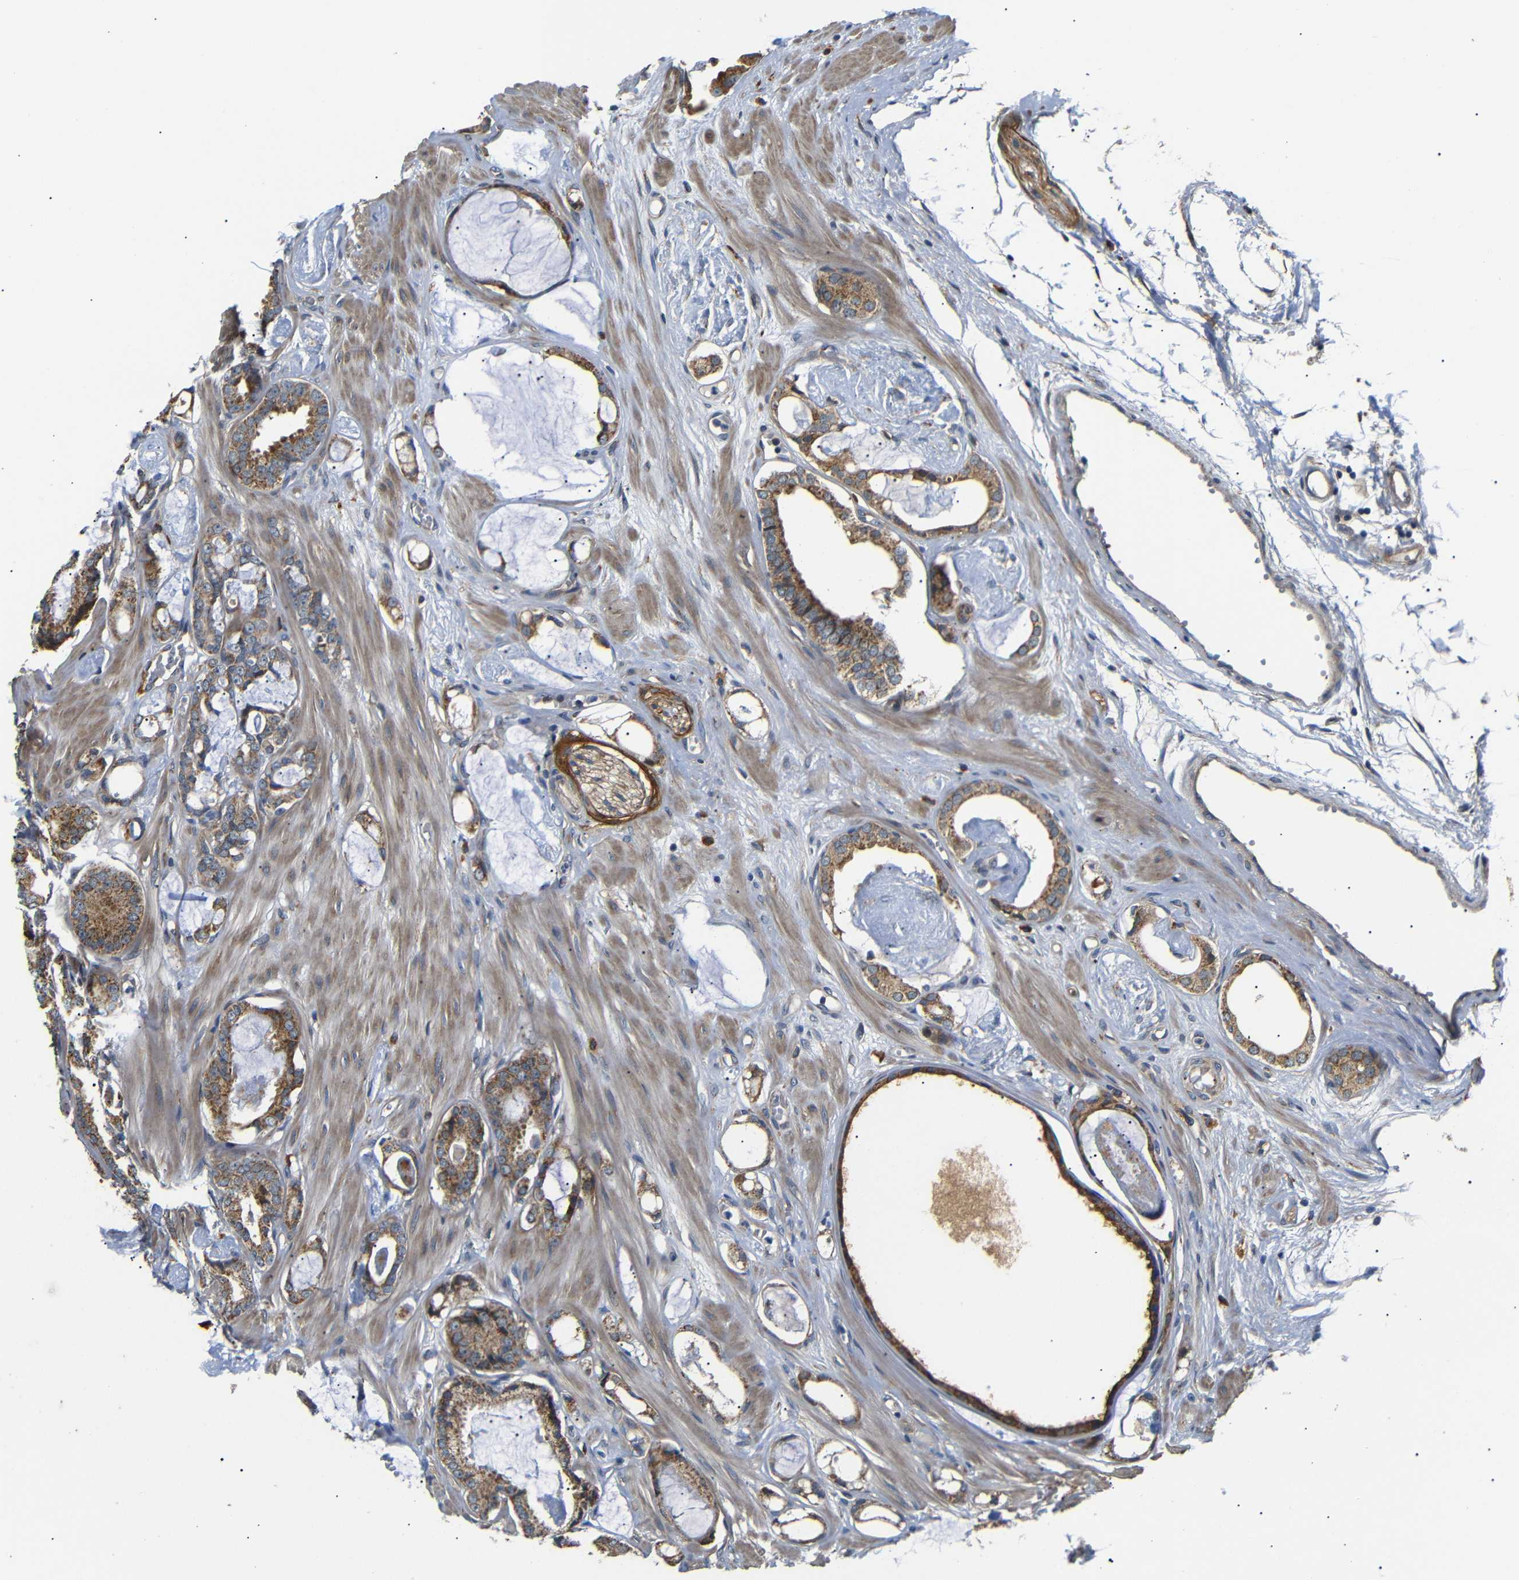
{"staining": {"intensity": "moderate", "quantity": ">75%", "location": "cytoplasmic/membranous"}, "tissue": "prostate cancer", "cell_type": "Tumor cells", "image_type": "cancer", "snomed": [{"axis": "morphology", "description": "Adenocarcinoma, Low grade"}, {"axis": "topography", "description": "Prostate"}], "caption": "IHC histopathology image of human low-grade adenocarcinoma (prostate) stained for a protein (brown), which shows medium levels of moderate cytoplasmic/membranous positivity in approximately >75% of tumor cells.", "gene": "KANK4", "patient": {"sex": "male", "age": 53}}